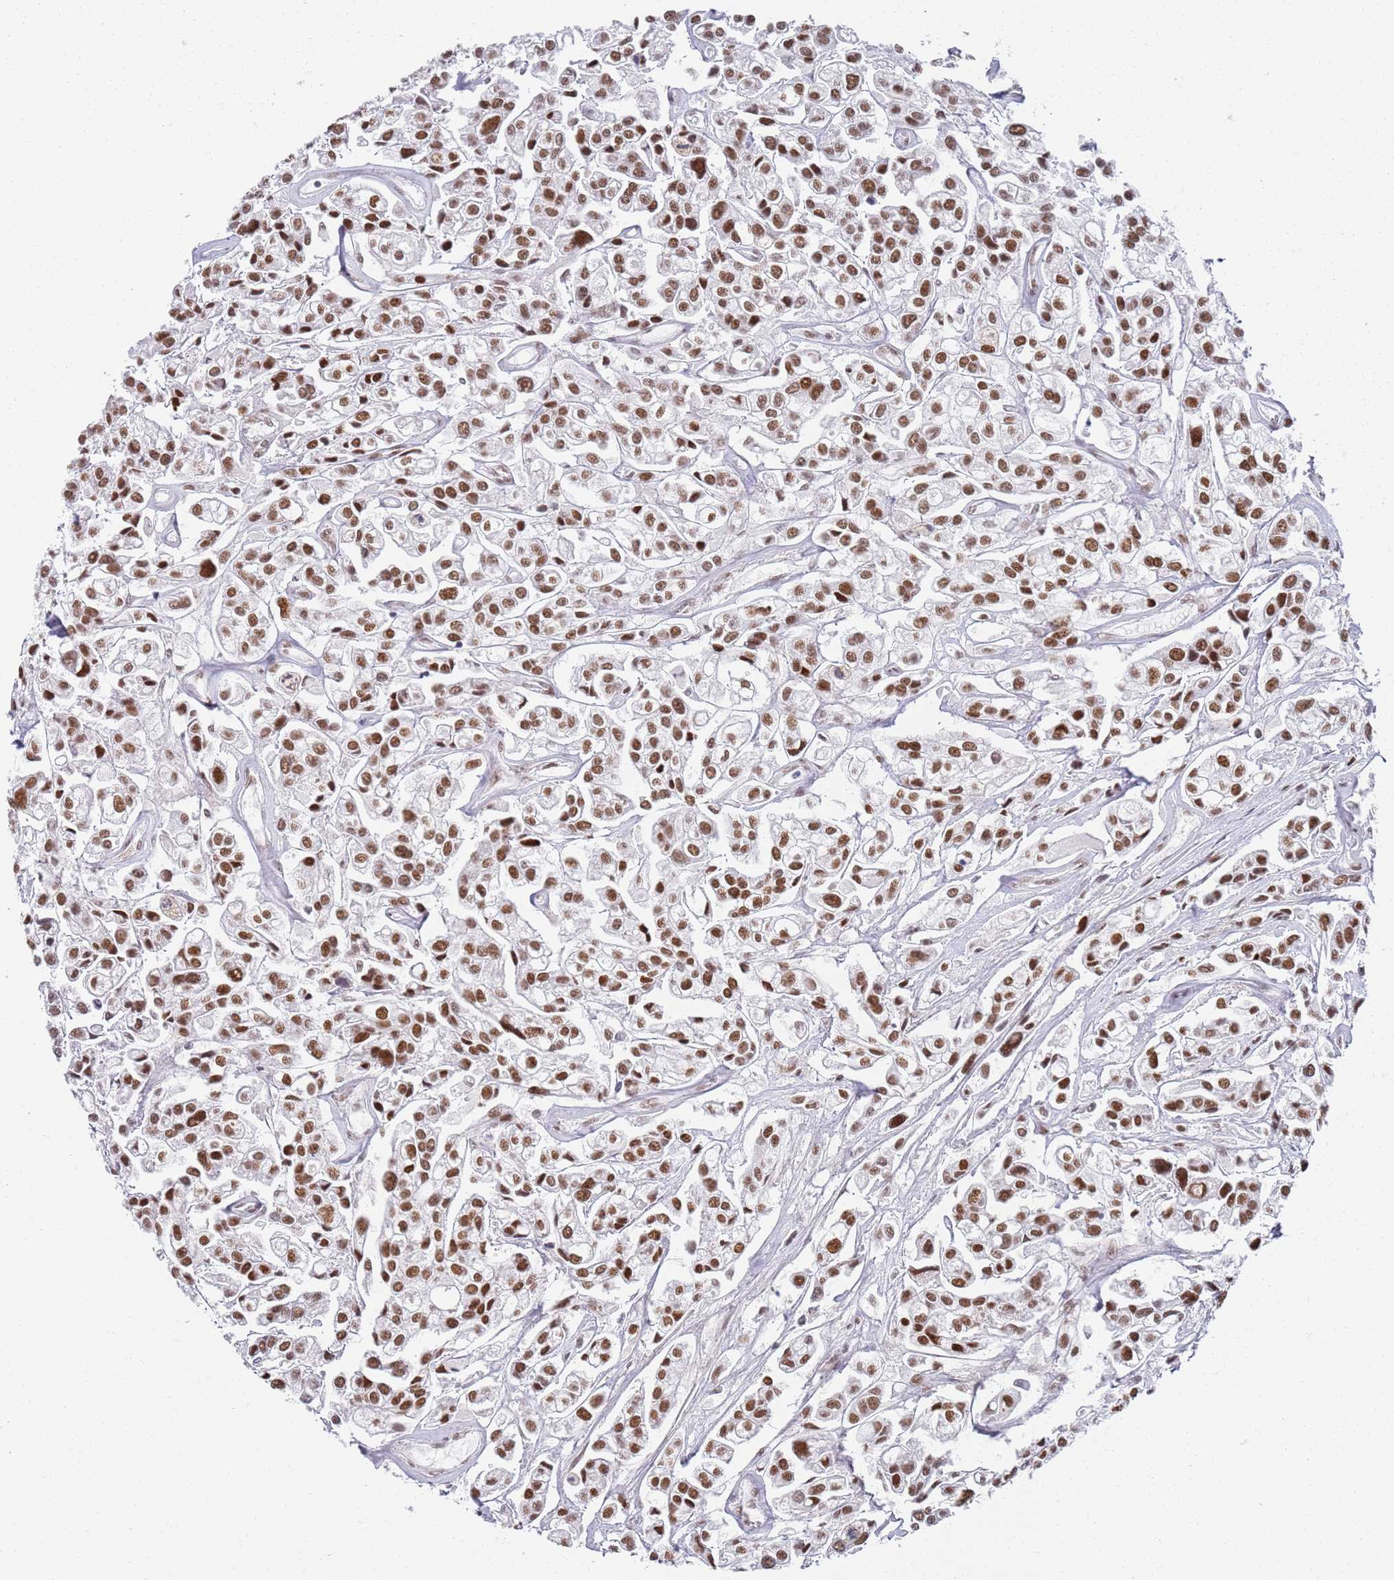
{"staining": {"intensity": "moderate", "quantity": ">75%", "location": "nuclear"}, "tissue": "urothelial cancer", "cell_type": "Tumor cells", "image_type": "cancer", "snomed": [{"axis": "morphology", "description": "Urothelial carcinoma, High grade"}, {"axis": "topography", "description": "Urinary bladder"}], "caption": "DAB (3,3'-diaminobenzidine) immunohistochemical staining of high-grade urothelial carcinoma shows moderate nuclear protein positivity in about >75% of tumor cells. (DAB (3,3'-diaminobenzidine) = brown stain, brightfield microscopy at high magnification).", "gene": "AKAP8L", "patient": {"sex": "male", "age": 67}}